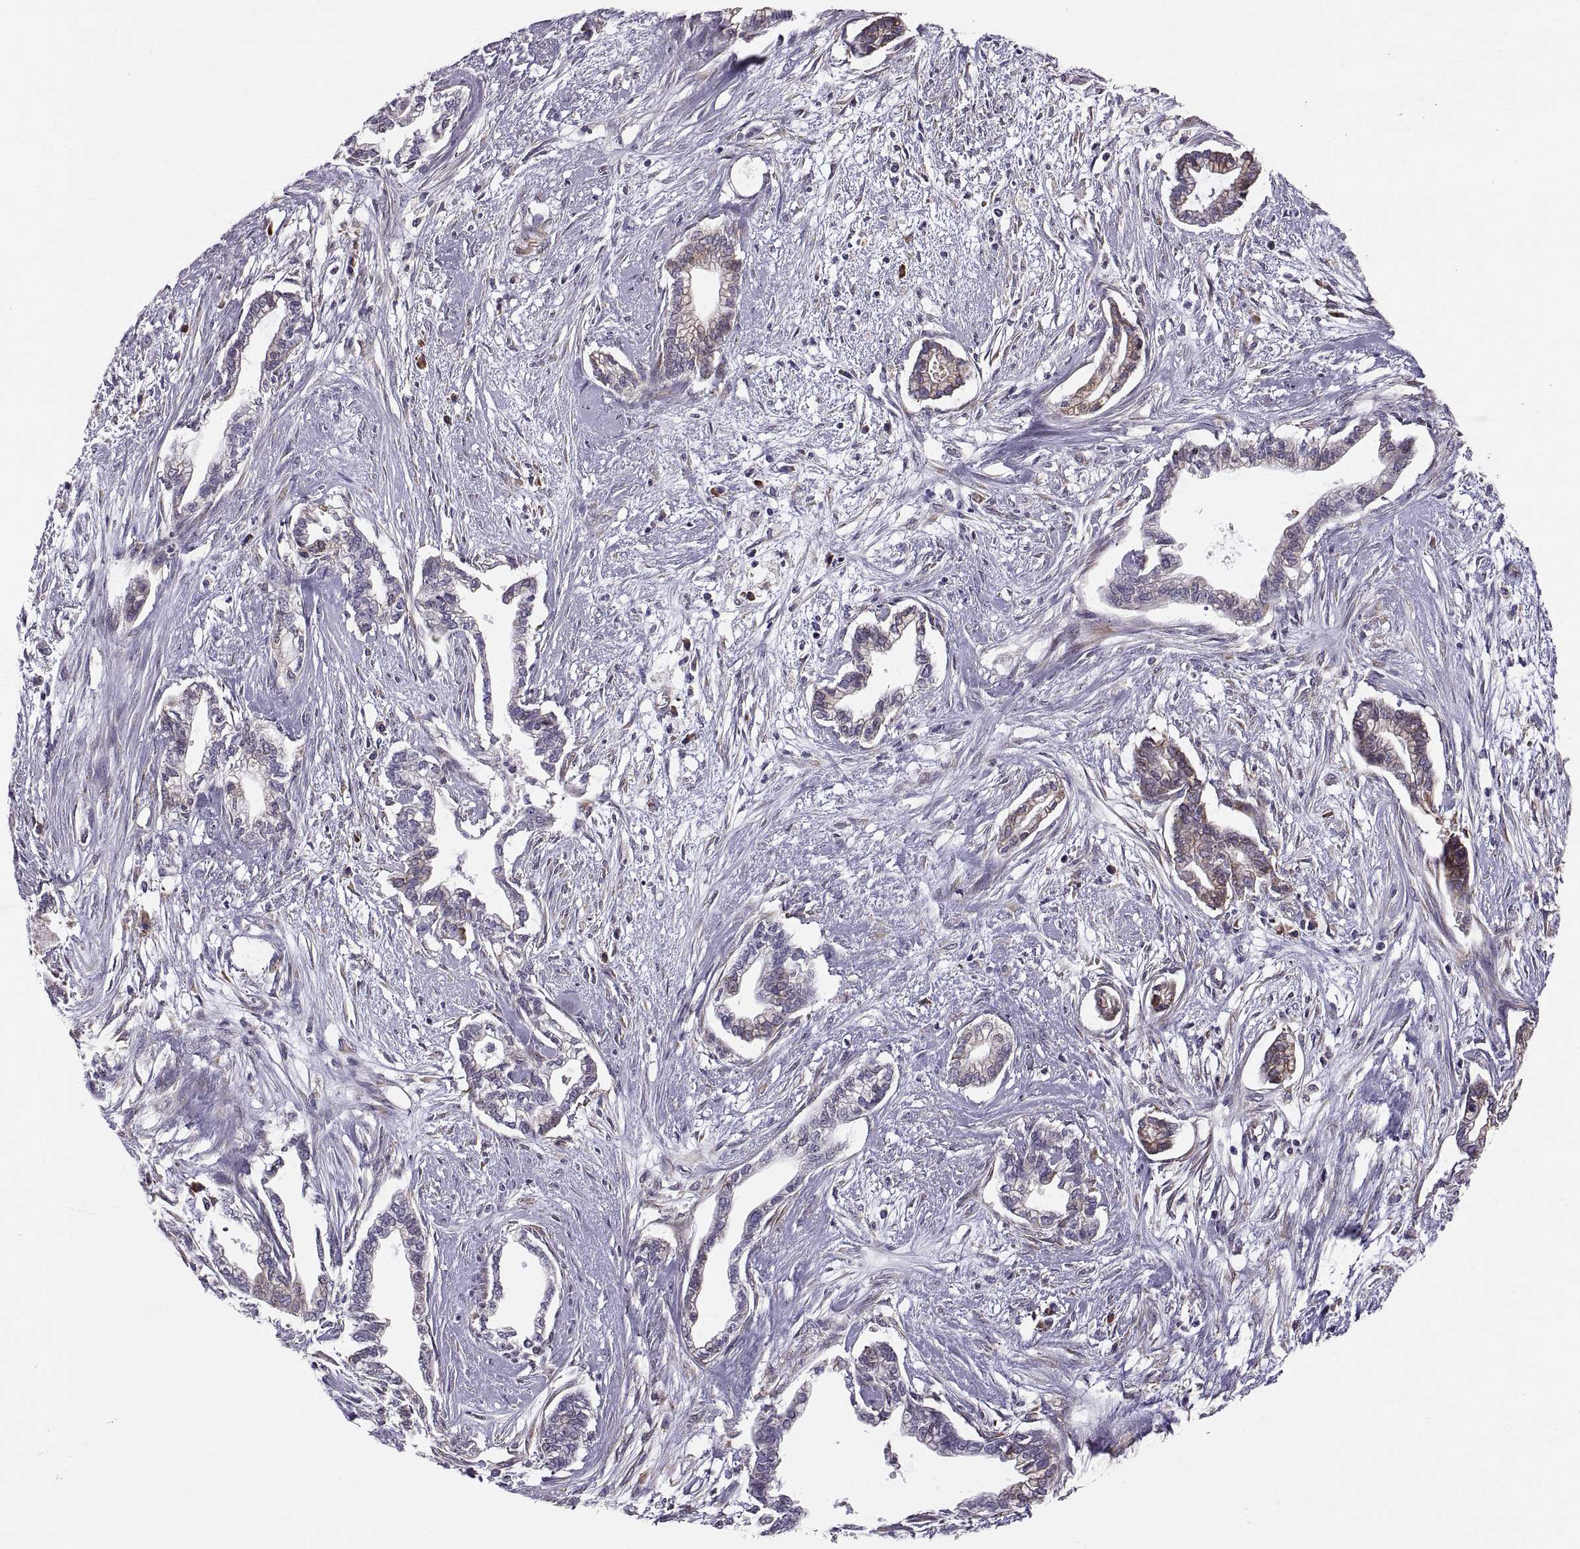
{"staining": {"intensity": "weak", "quantity": "25%-75%", "location": "cytoplasmic/membranous"}, "tissue": "cervical cancer", "cell_type": "Tumor cells", "image_type": "cancer", "snomed": [{"axis": "morphology", "description": "Adenocarcinoma, NOS"}, {"axis": "topography", "description": "Cervix"}], "caption": "An IHC micrograph of neoplastic tissue is shown. Protein staining in brown shows weak cytoplasmic/membranous positivity in cervical cancer within tumor cells. (DAB (3,3'-diaminobenzidine) IHC, brown staining for protein, blue staining for nuclei).", "gene": "PLEKHB2", "patient": {"sex": "female", "age": 62}}